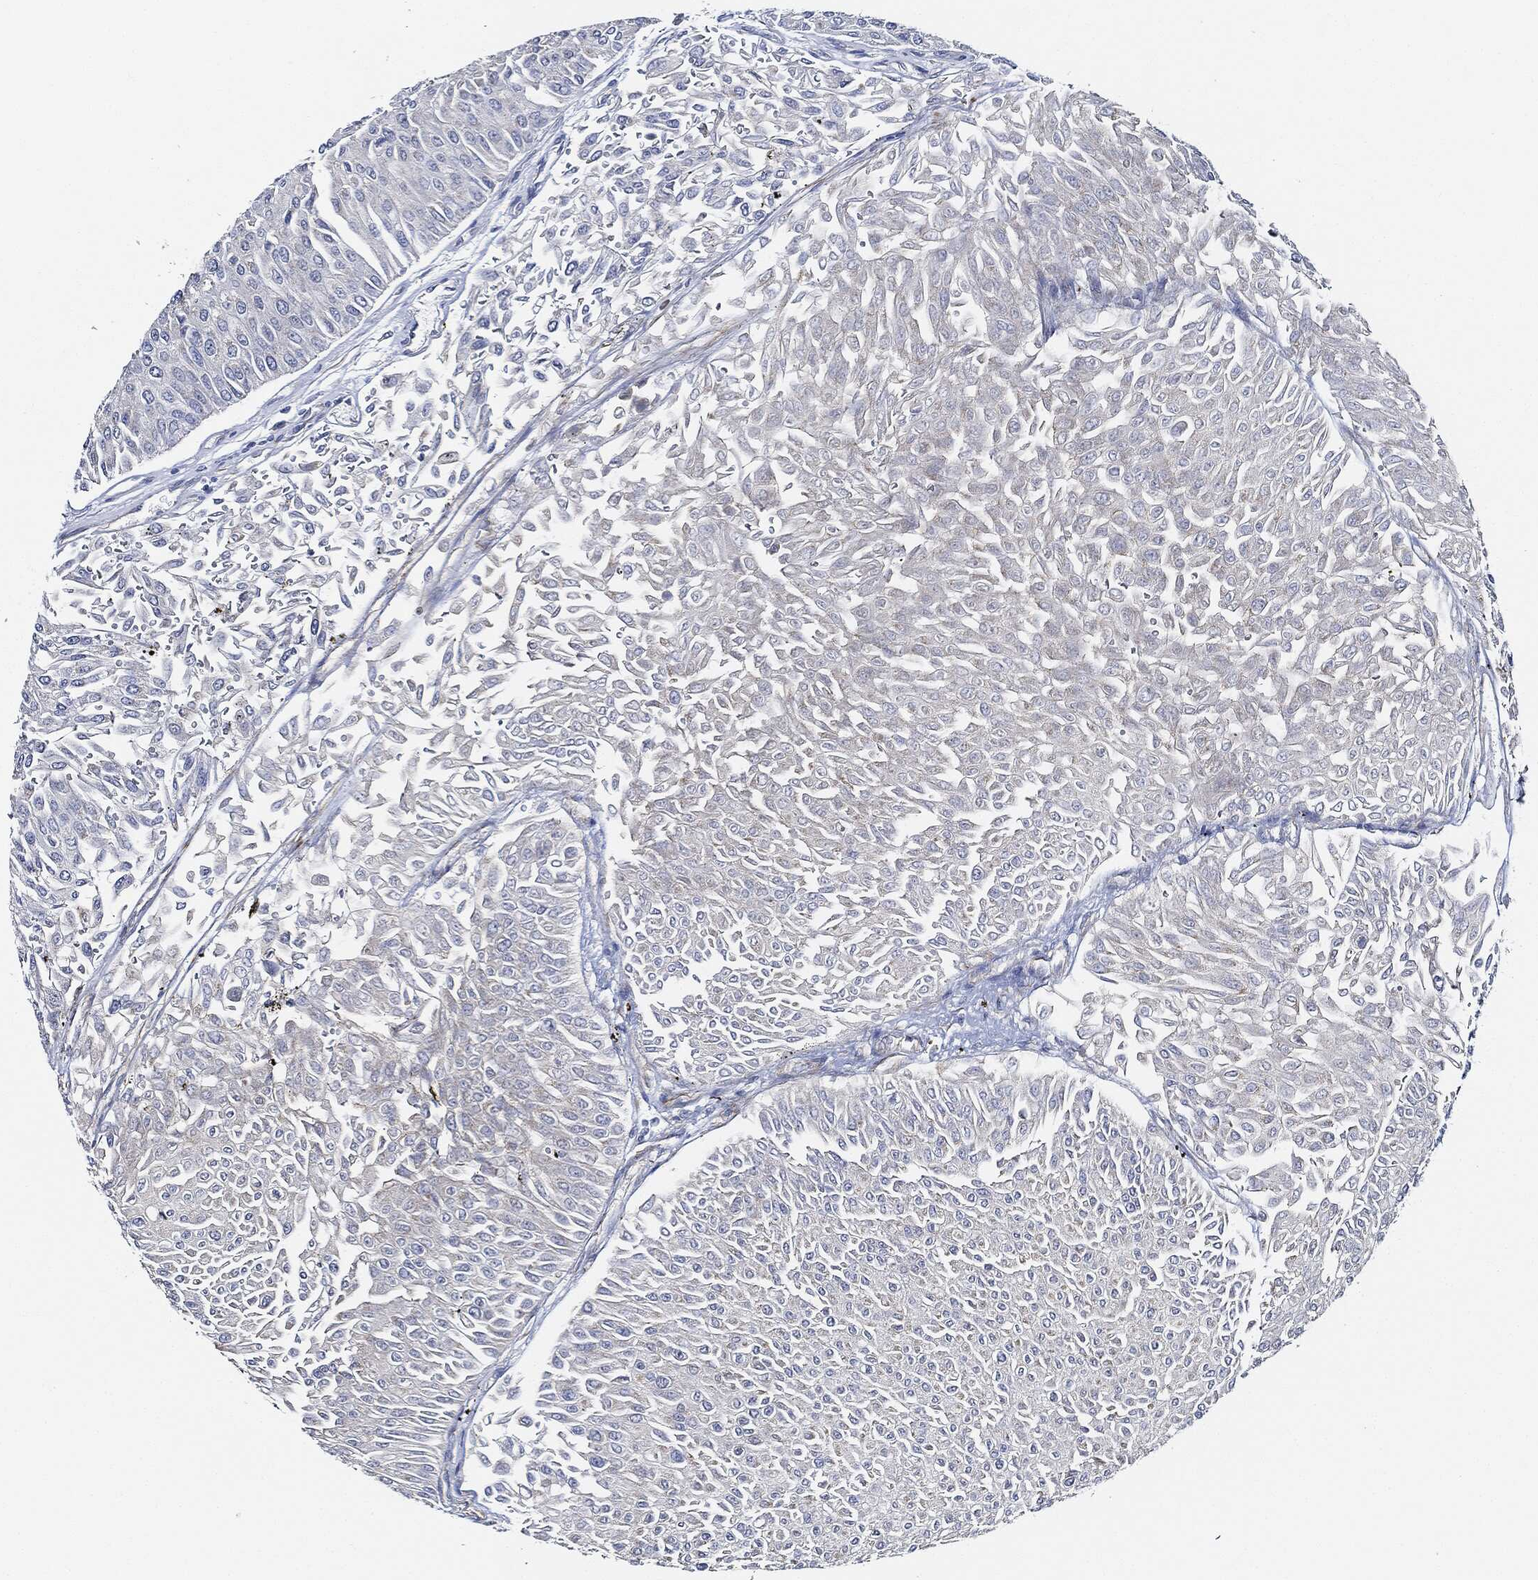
{"staining": {"intensity": "negative", "quantity": "none", "location": "none"}, "tissue": "urothelial cancer", "cell_type": "Tumor cells", "image_type": "cancer", "snomed": [{"axis": "morphology", "description": "Urothelial carcinoma, Low grade"}, {"axis": "topography", "description": "Urinary bladder"}], "caption": "This image is of urothelial carcinoma (low-grade) stained with IHC to label a protein in brown with the nuclei are counter-stained blue. There is no expression in tumor cells. (DAB immunohistochemistry with hematoxylin counter stain).", "gene": "THSD1", "patient": {"sex": "male", "age": 67}}